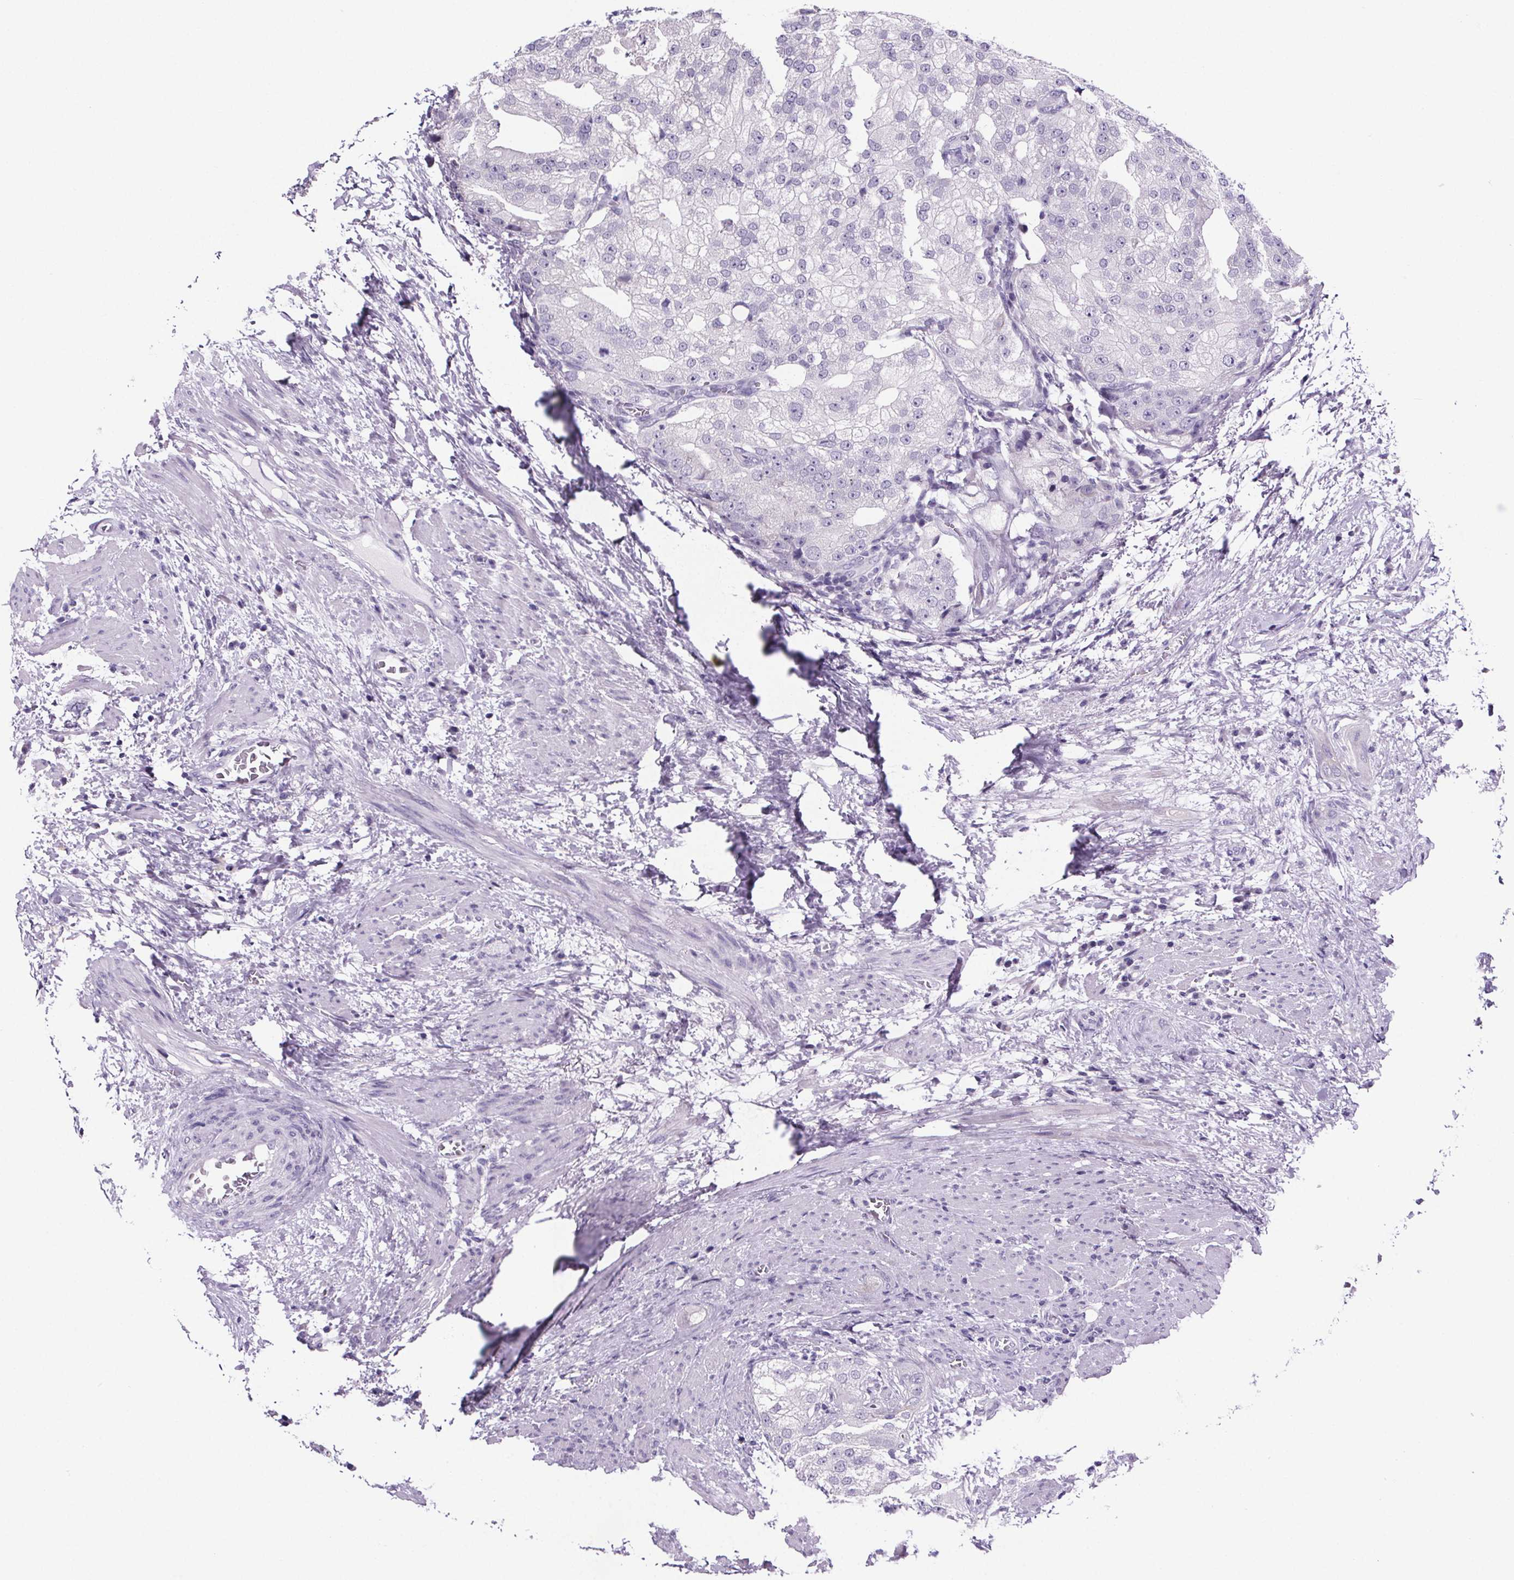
{"staining": {"intensity": "negative", "quantity": "none", "location": "none"}, "tissue": "prostate cancer", "cell_type": "Tumor cells", "image_type": "cancer", "snomed": [{"axis": "morphology", "description": "Adenocarcinoma, High grade"}, {"axis": "topography", "description": "Prostate"}], "caption": "High magnification brightfield microscopy of prostate high-grade adenocarcinoma stained with DAB (3,3'-diaminobenzidine) (brown) and counterstained with hematoxylin (blue): tumor cells show no significant positivity.", "gene": "CUBN", "patient": {"sex": "male", "age": 70}}